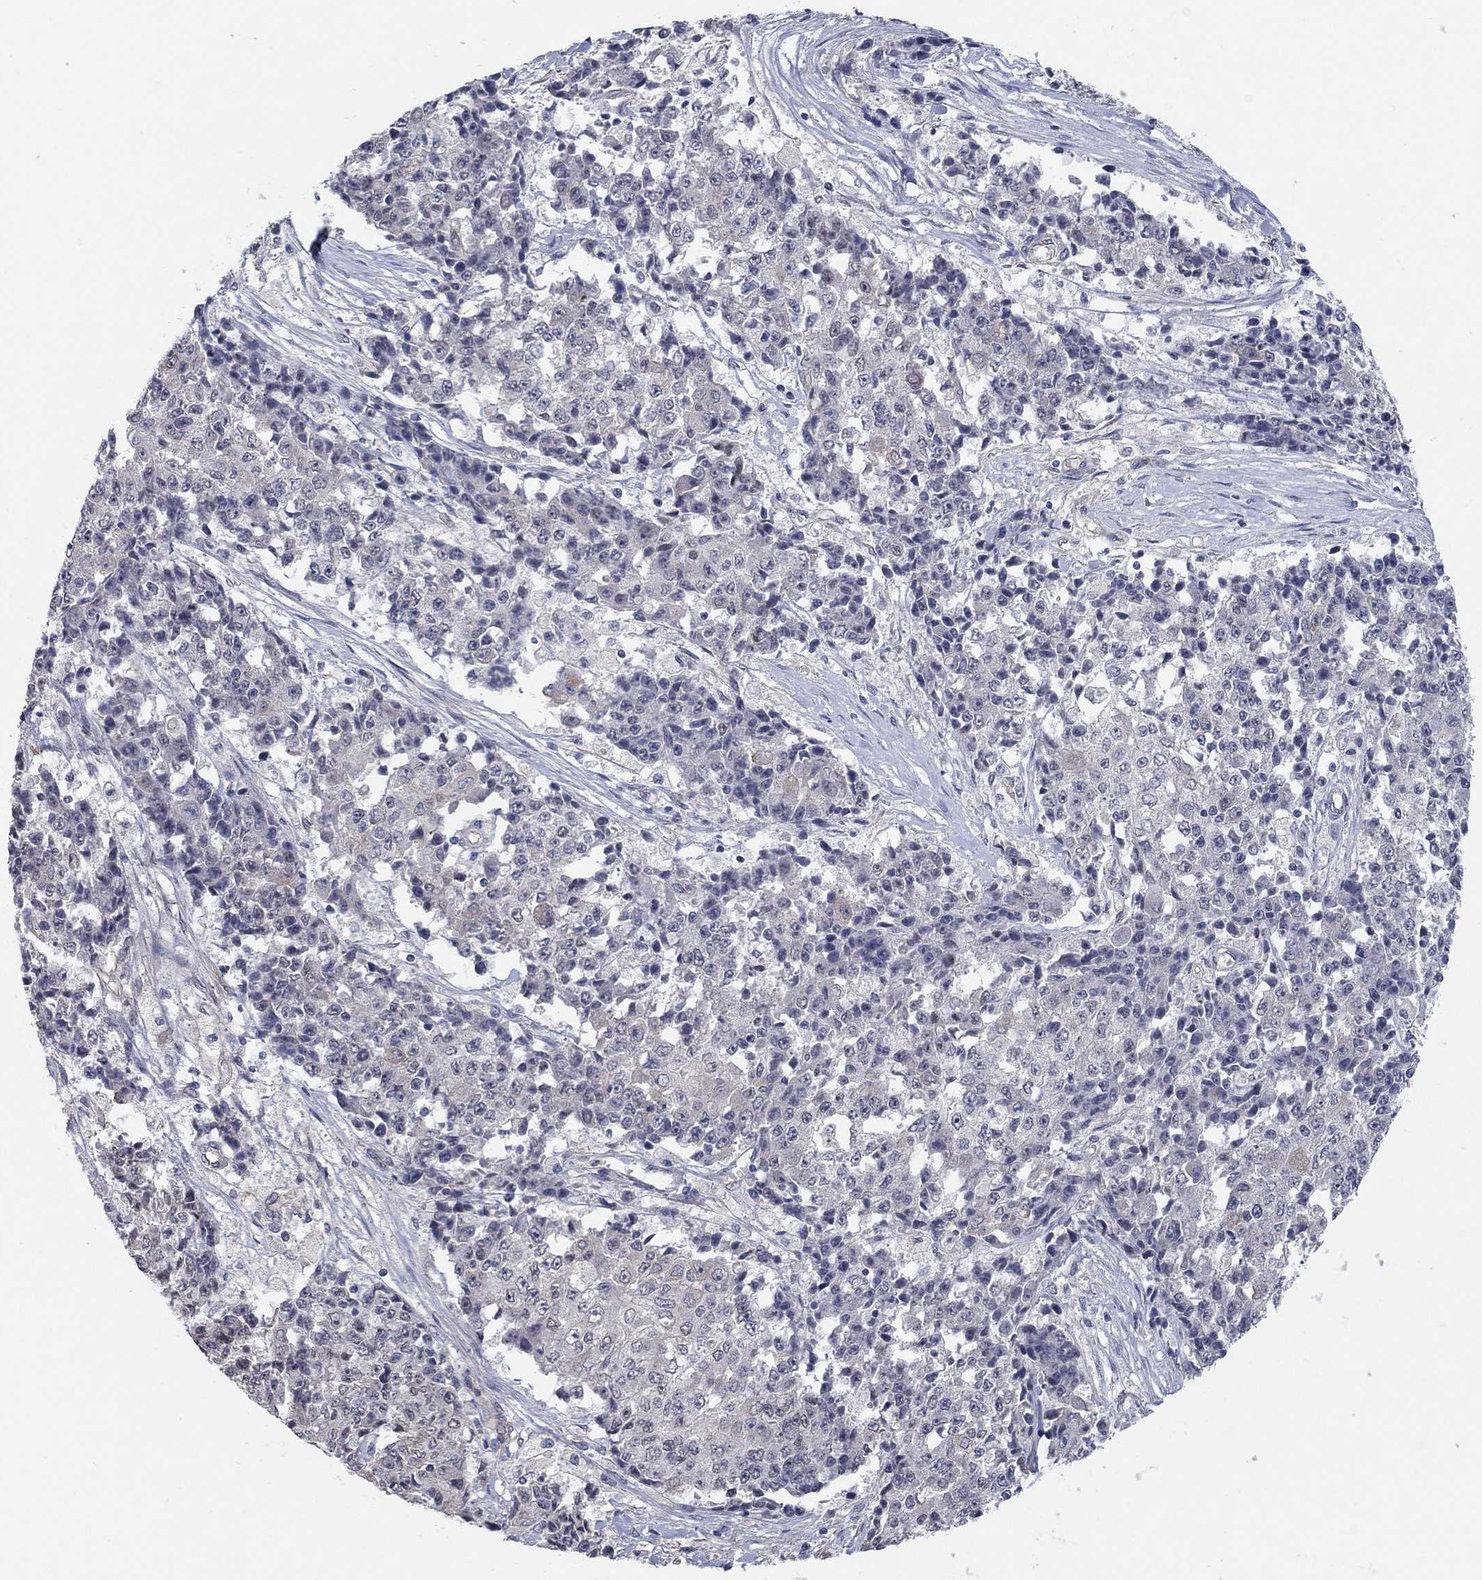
{"staining": {"intensity": "negative", "quantity": "none", "location": "none"}, "tissue": "ovarian cancer", "cell_type": "Tumor cells", "image_type": "cancer", "snomed": [{"axis": "morphology", "description": "Carcinoma, endometroid"}, {"axis": "topography", "description": "Ovary"}], "caption": "The image exhibits no staining of tumor cells in endometroid carcinoma (ovarian).", "gene": "WASF3", "patient": {"sex": "female", "age": 42}}